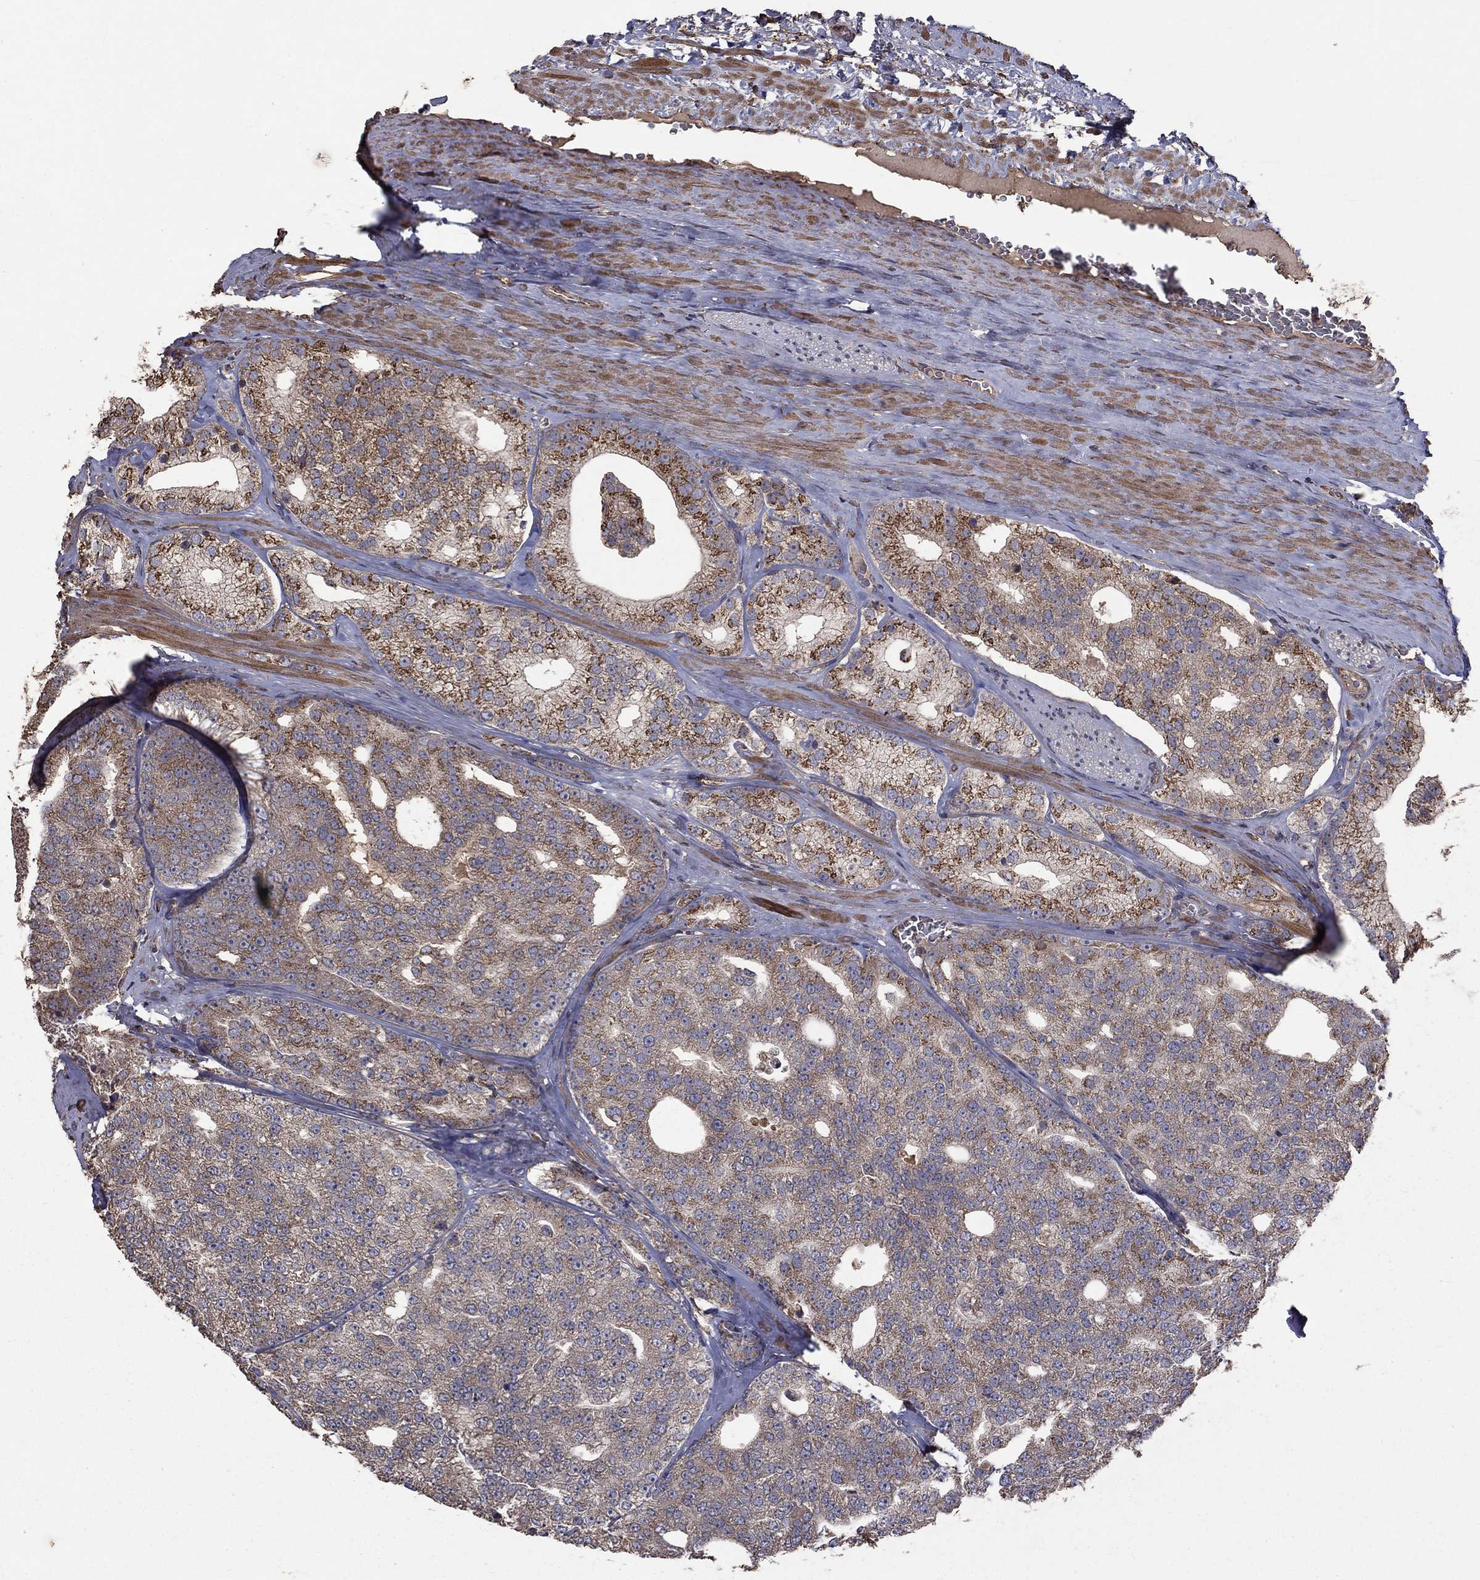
{"staining": {"intensity": "strong", "quantity": "25%-75%", "location": "cytoplasmic/membranous"}, "tissue": "prostate cancer", "cell_type": "Tumor cells", "image_type": "cancer", "snomed": [{"axis": "morphology", "description": "Adenocarcinoma, NOS"}, {"axis": "topography", "description": "Prostate and seminal vesicle, NOS"}], "caption": "A brown stain highlights strong cytoplasmic/membranous positivity of a protein in human prostate cancer tumor cells. (IHC, brightfield microscopy, high magnification).", "gene": "FLT4", "patient": {"sex": "male", "age": 62}}